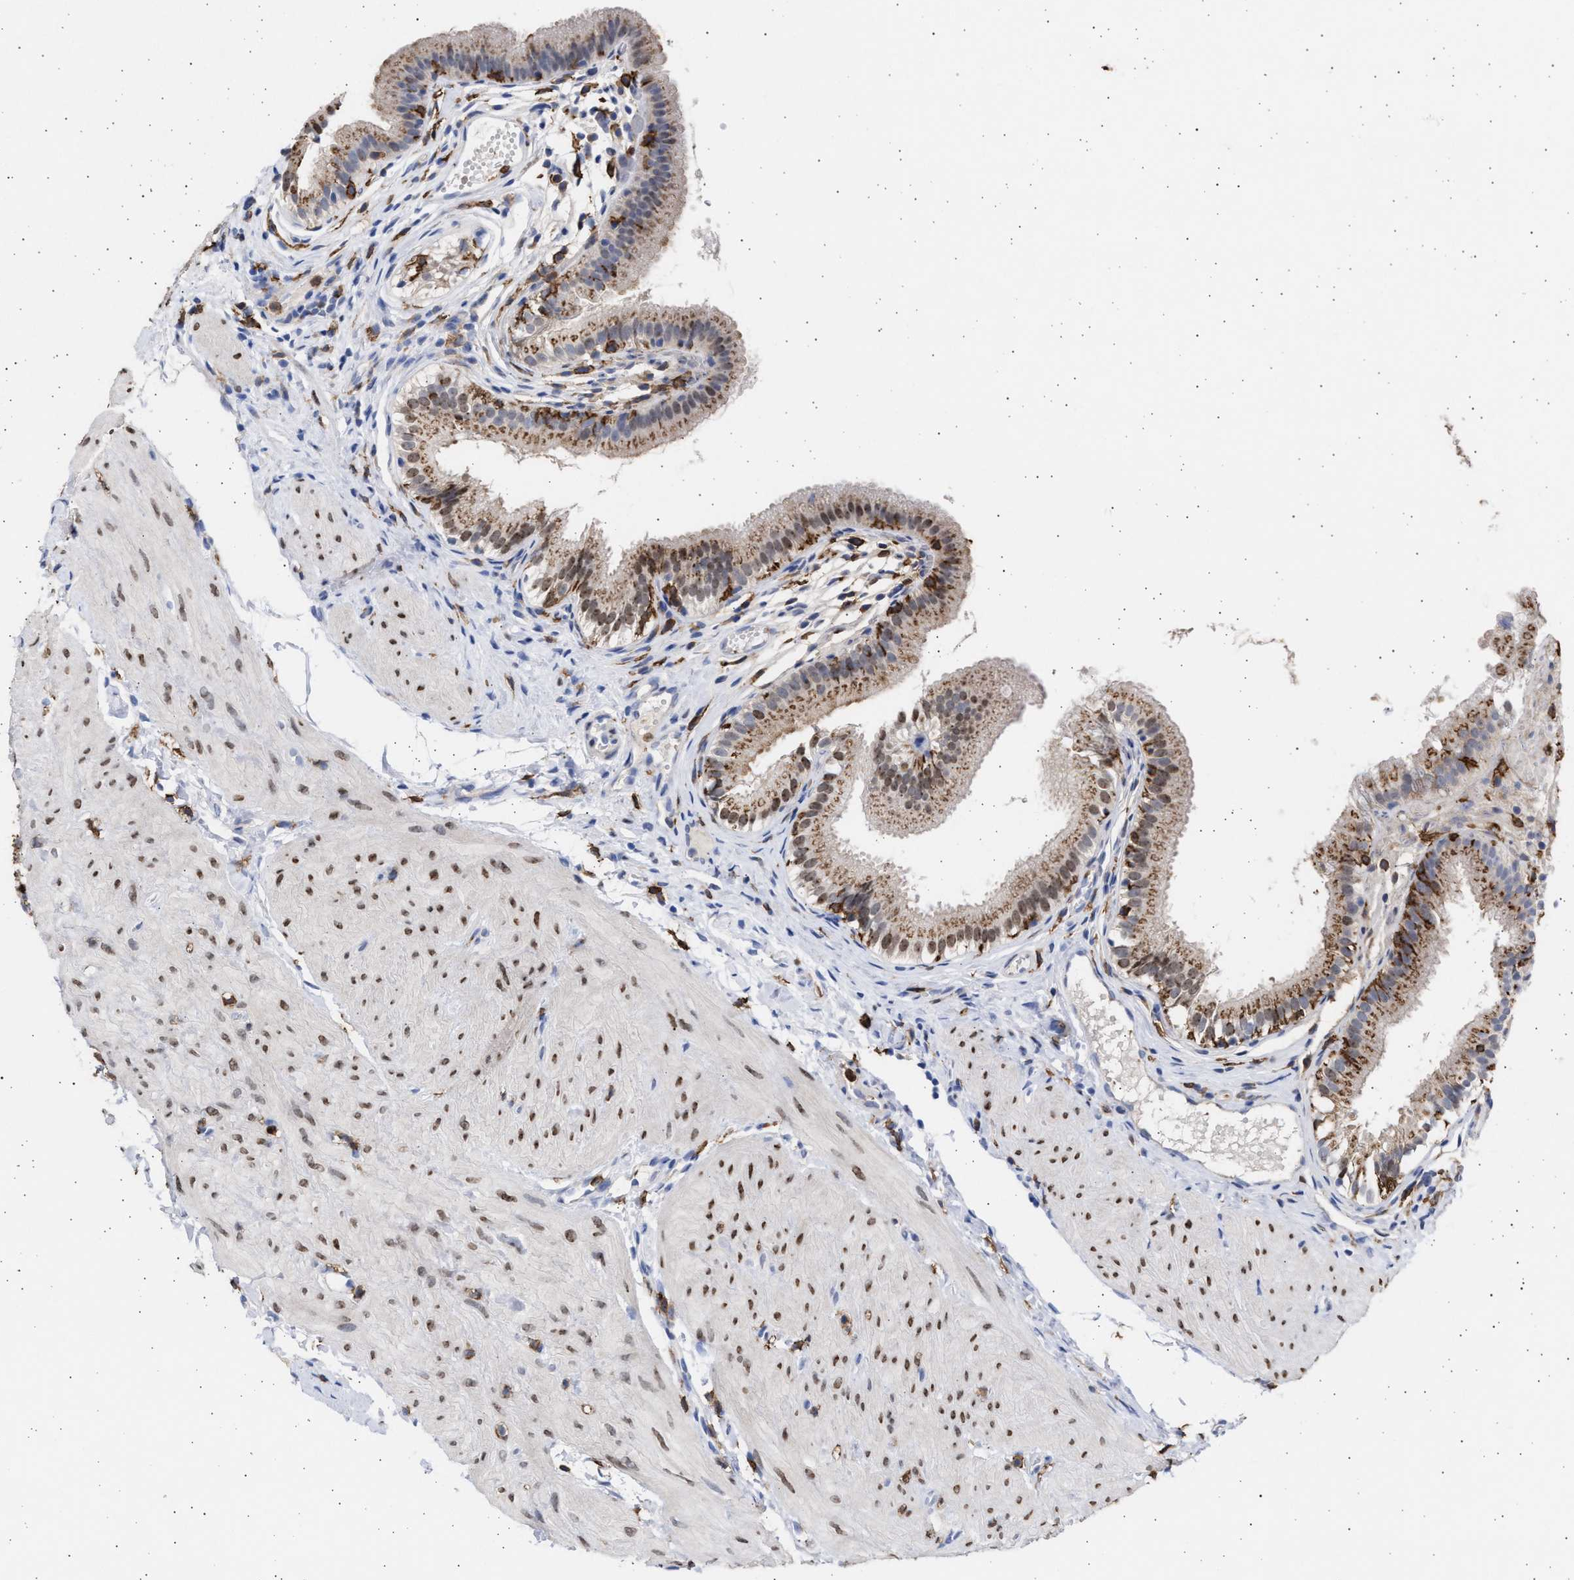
{"staining": {"intensity": "moderate", "quantity": "25%-75%", "location": "cytoplasmic/membranous,nuclear"}, "tissue": "gallbladder", "cell_type": "Glandular cells", "image_type": "normal", "snomed": [{"axis": "morphology", "description": "Normal tissue, NOS"}, {"axis": "topography", "description": "Gallbladder"}], "caption": "DAB immunohistochemical staining of benign human gallbladder reveals moderate cytoplasmic/membranous,nuclear protein expression in approximately 25%-75% of glandular cells. Using DAB (brown) and hematoxylin (blue) stains, captured at high magnification using brightfield microscopy.", "gene": "FCER1A", "patient": {"sex": "female", "age": 26}}